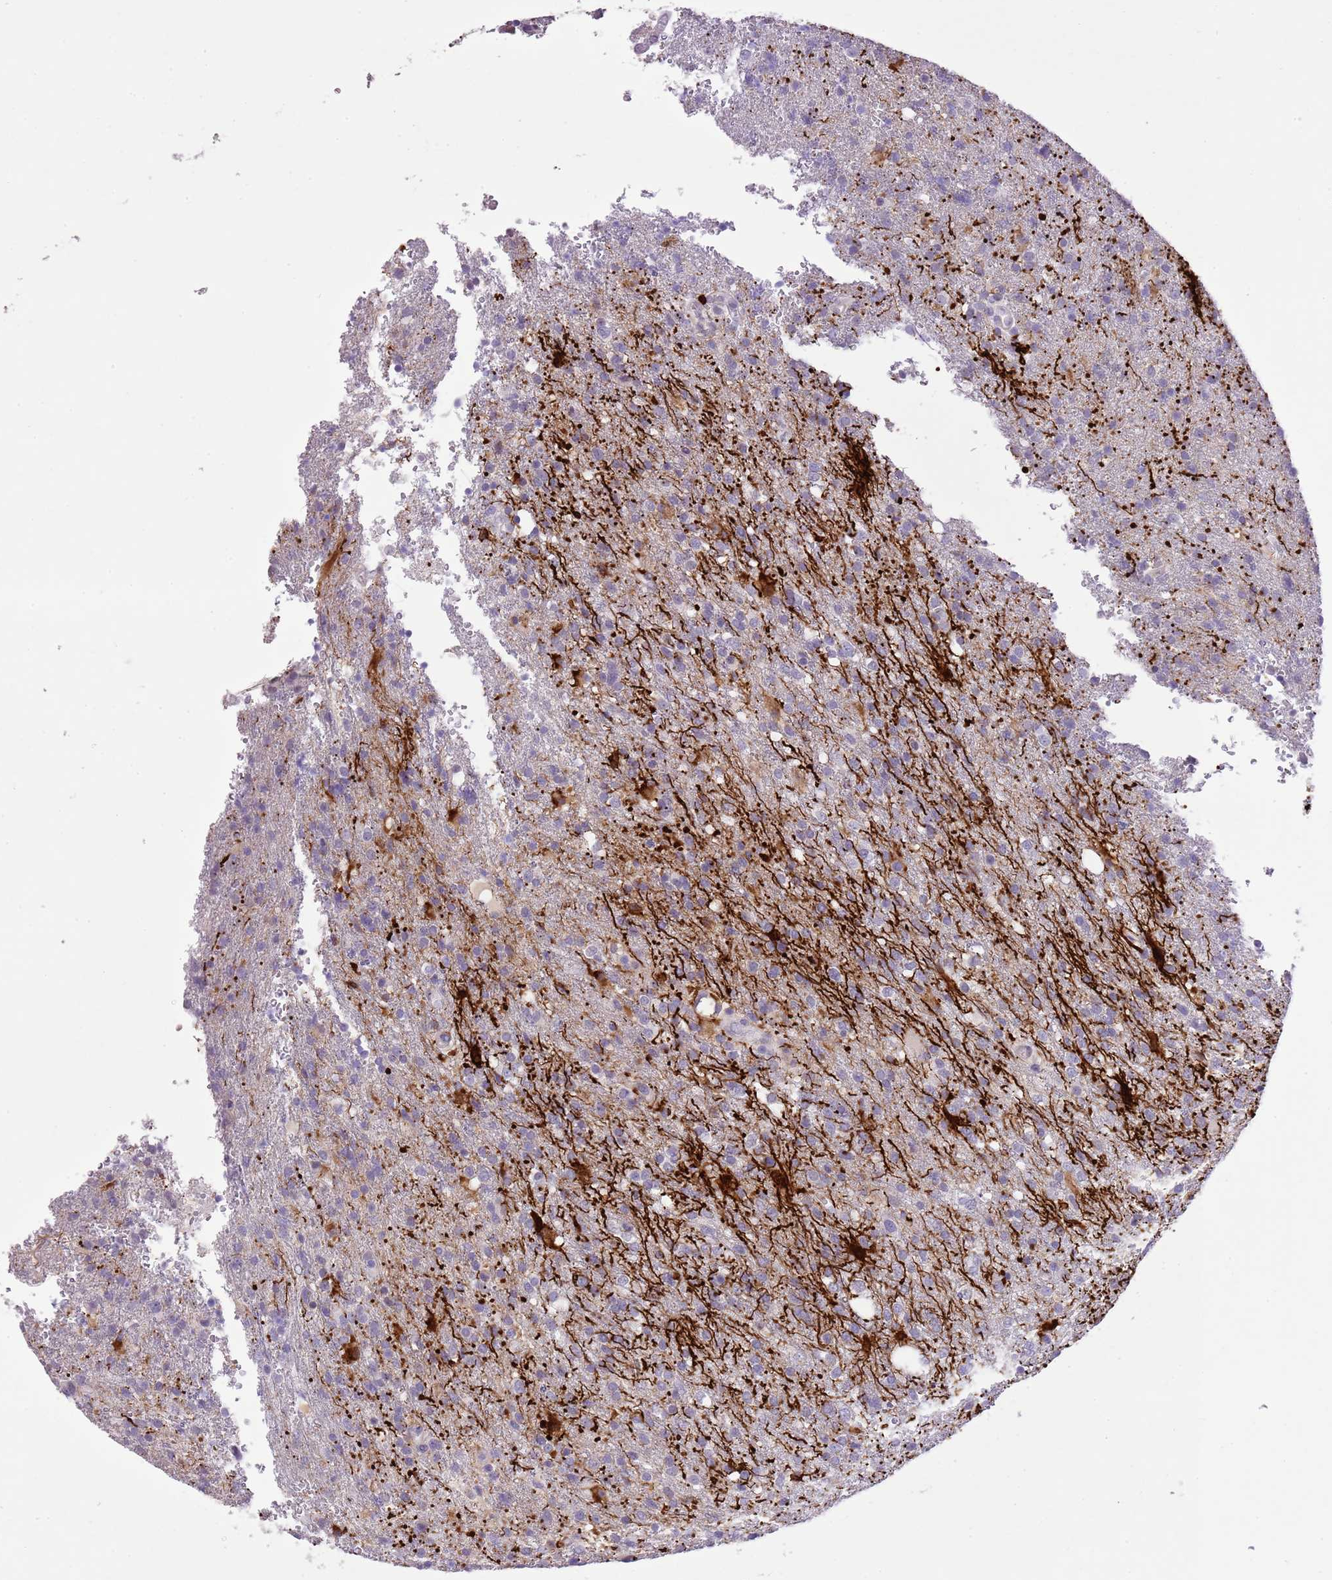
{"staining": {"intensity": "negative", "quantity": "none", "location": "none"}, "tissue": "glioma", "cell_type": "Tumor cells", "image_type": "cancer", "snomed": [{"axis": "morphology", "description": "Glioma, malignant, High grade"}, {"axis": "topography", "description": "Brain"}], "caption": "Tumor cells show no significant expression in malignant high-grade glioma. The staining was performed using DAB to visualize the protein expression in brown, while the nuclei were stained in blue with hematoxylin (Magnification: 20x).", "gene": "XPO7", "patient": {"sex": "female", "age": 74}}